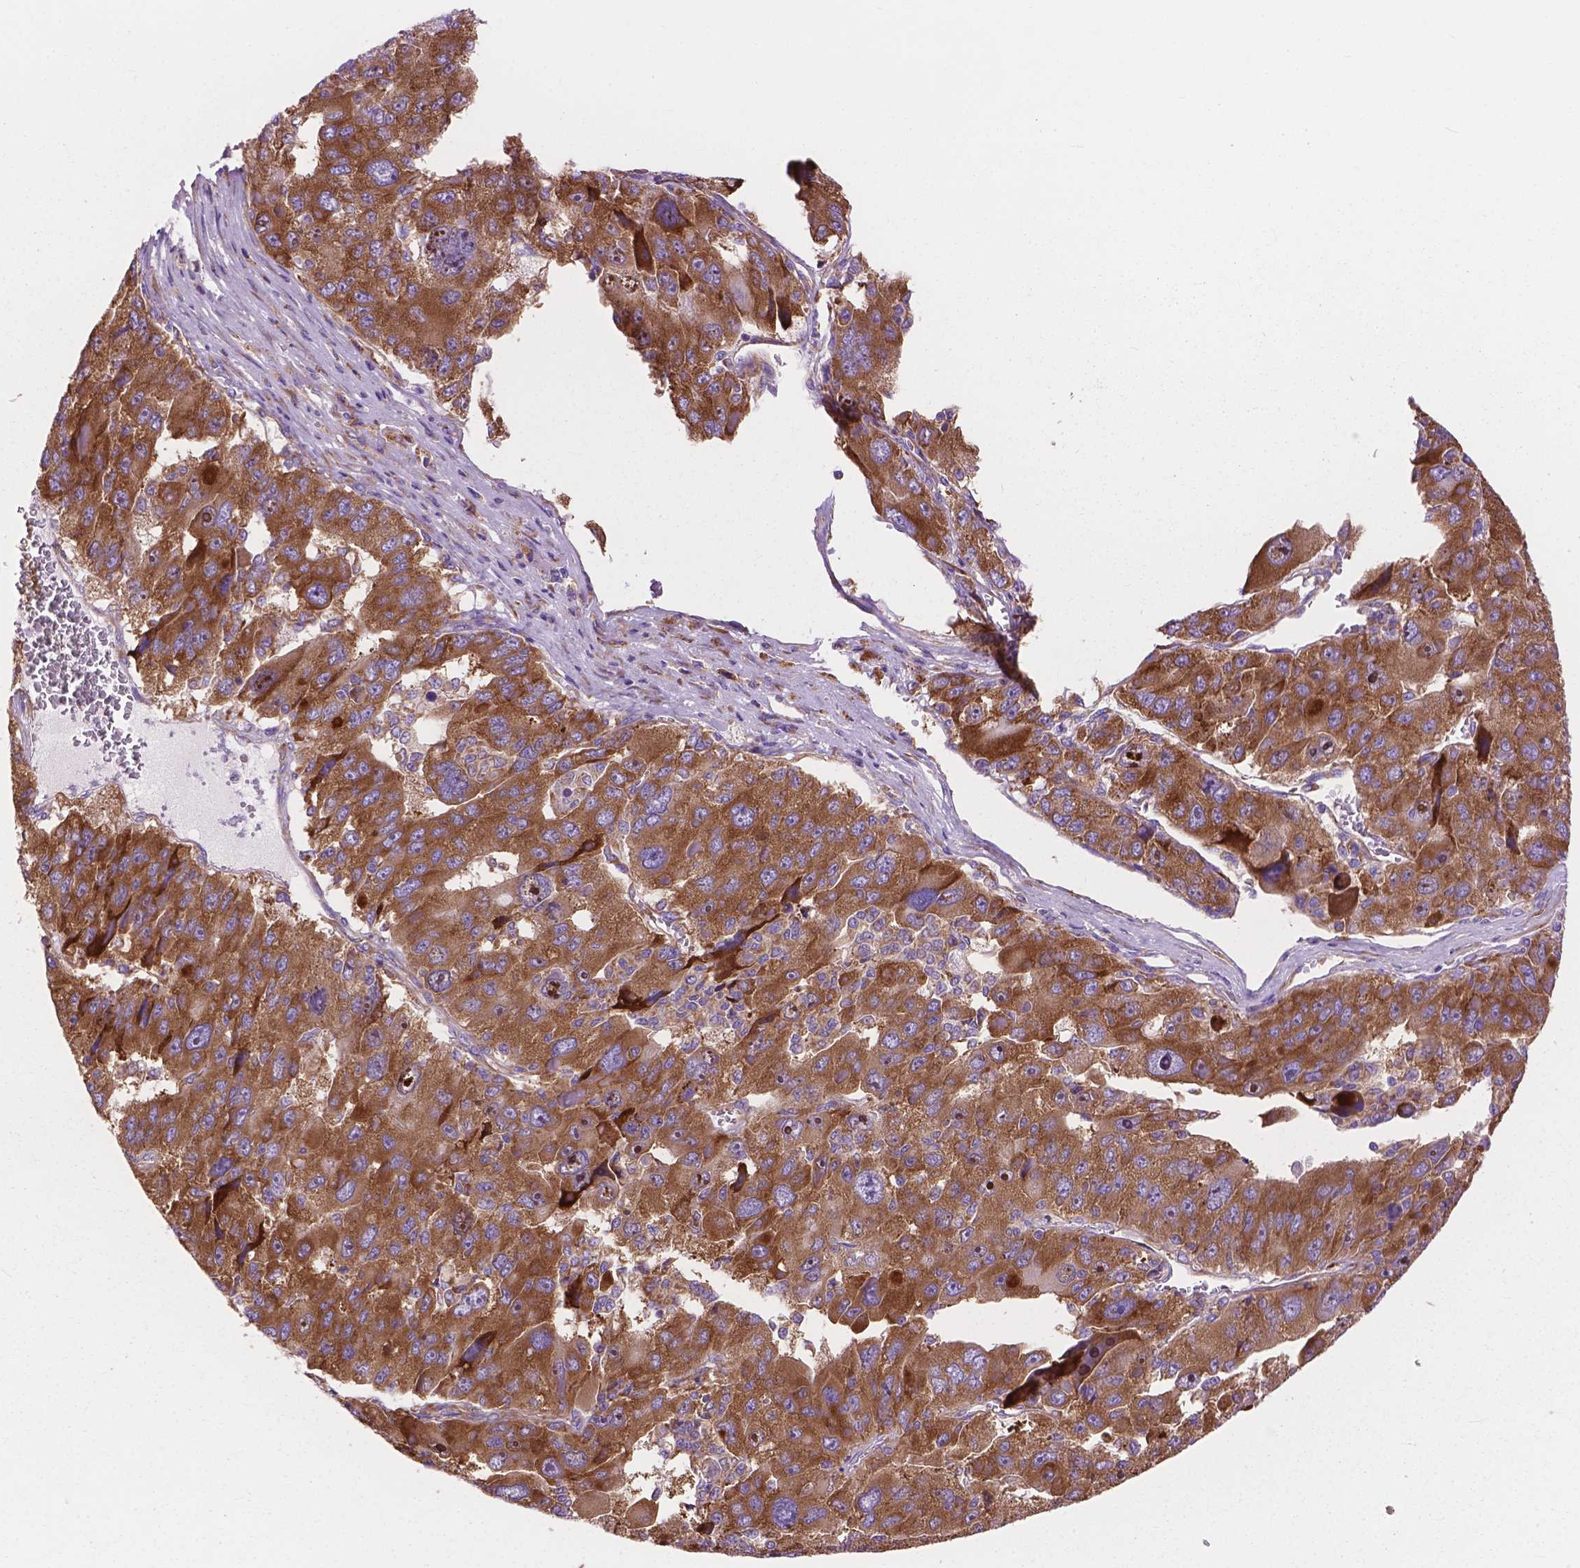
{"staining": {"intensity": "moderate", "quantity": ">75%", "location": "cytoplasmic/membranous"}, "tissue": "liver cancer", "cell_type": "Tumor cells", "image_type": "cancer", "snomed": [{"axis": "morphology", "description": "Carcinoma, Hepatocellular, NOS"}, {"axis": "topography", "description": "Liver"}], "caption": "Immunohistochemistry photomicrograph of human liver cancer (hepatocellular carcinoma) stained for a protein (brown), which displays medium levels of moderate cytoplasmic/membranous expression in about >75% of tumor cells.", "gene": "RPL37A", "patient": {"sex": "female", "age": 41}}